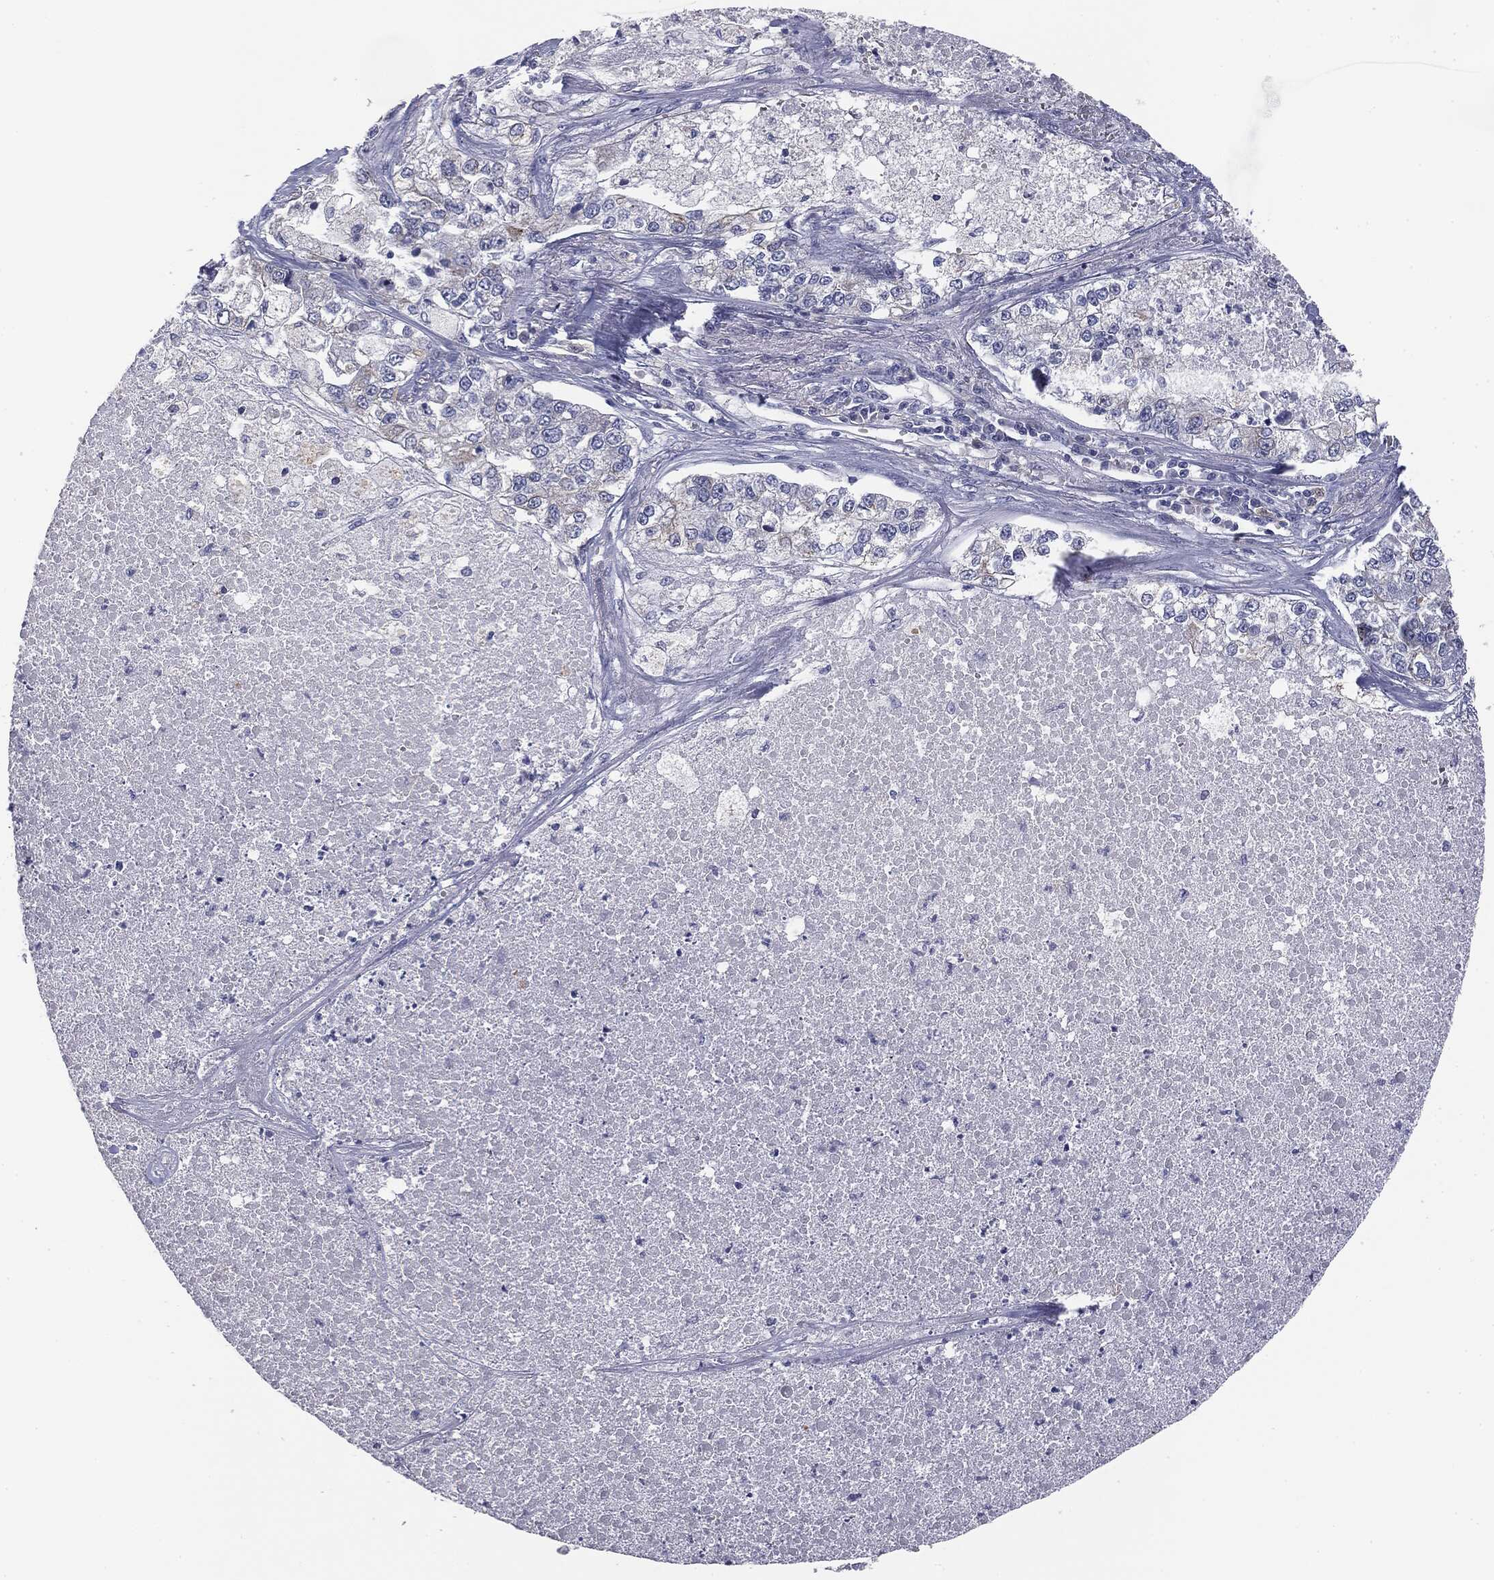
{"staining": {"intensity": "negative", "quantity": "none", "location": "none"}, "tissue": "lung cancer", "cell_type": "Tumor cells", "image_type": "cancer", "snomed": [{"axis": "morphology", "description": "Adenocarcinoma, NOS"}, {"axis": "topography", "description": "Lung"}], "caption": "Image shows no significant protein expression in tumor cells of adenocarcinoma (lung). (IHC, brightfield microscopy, high magnification).", "gene": "MUC1", "patient": {"sex": "male", "age": 49}}